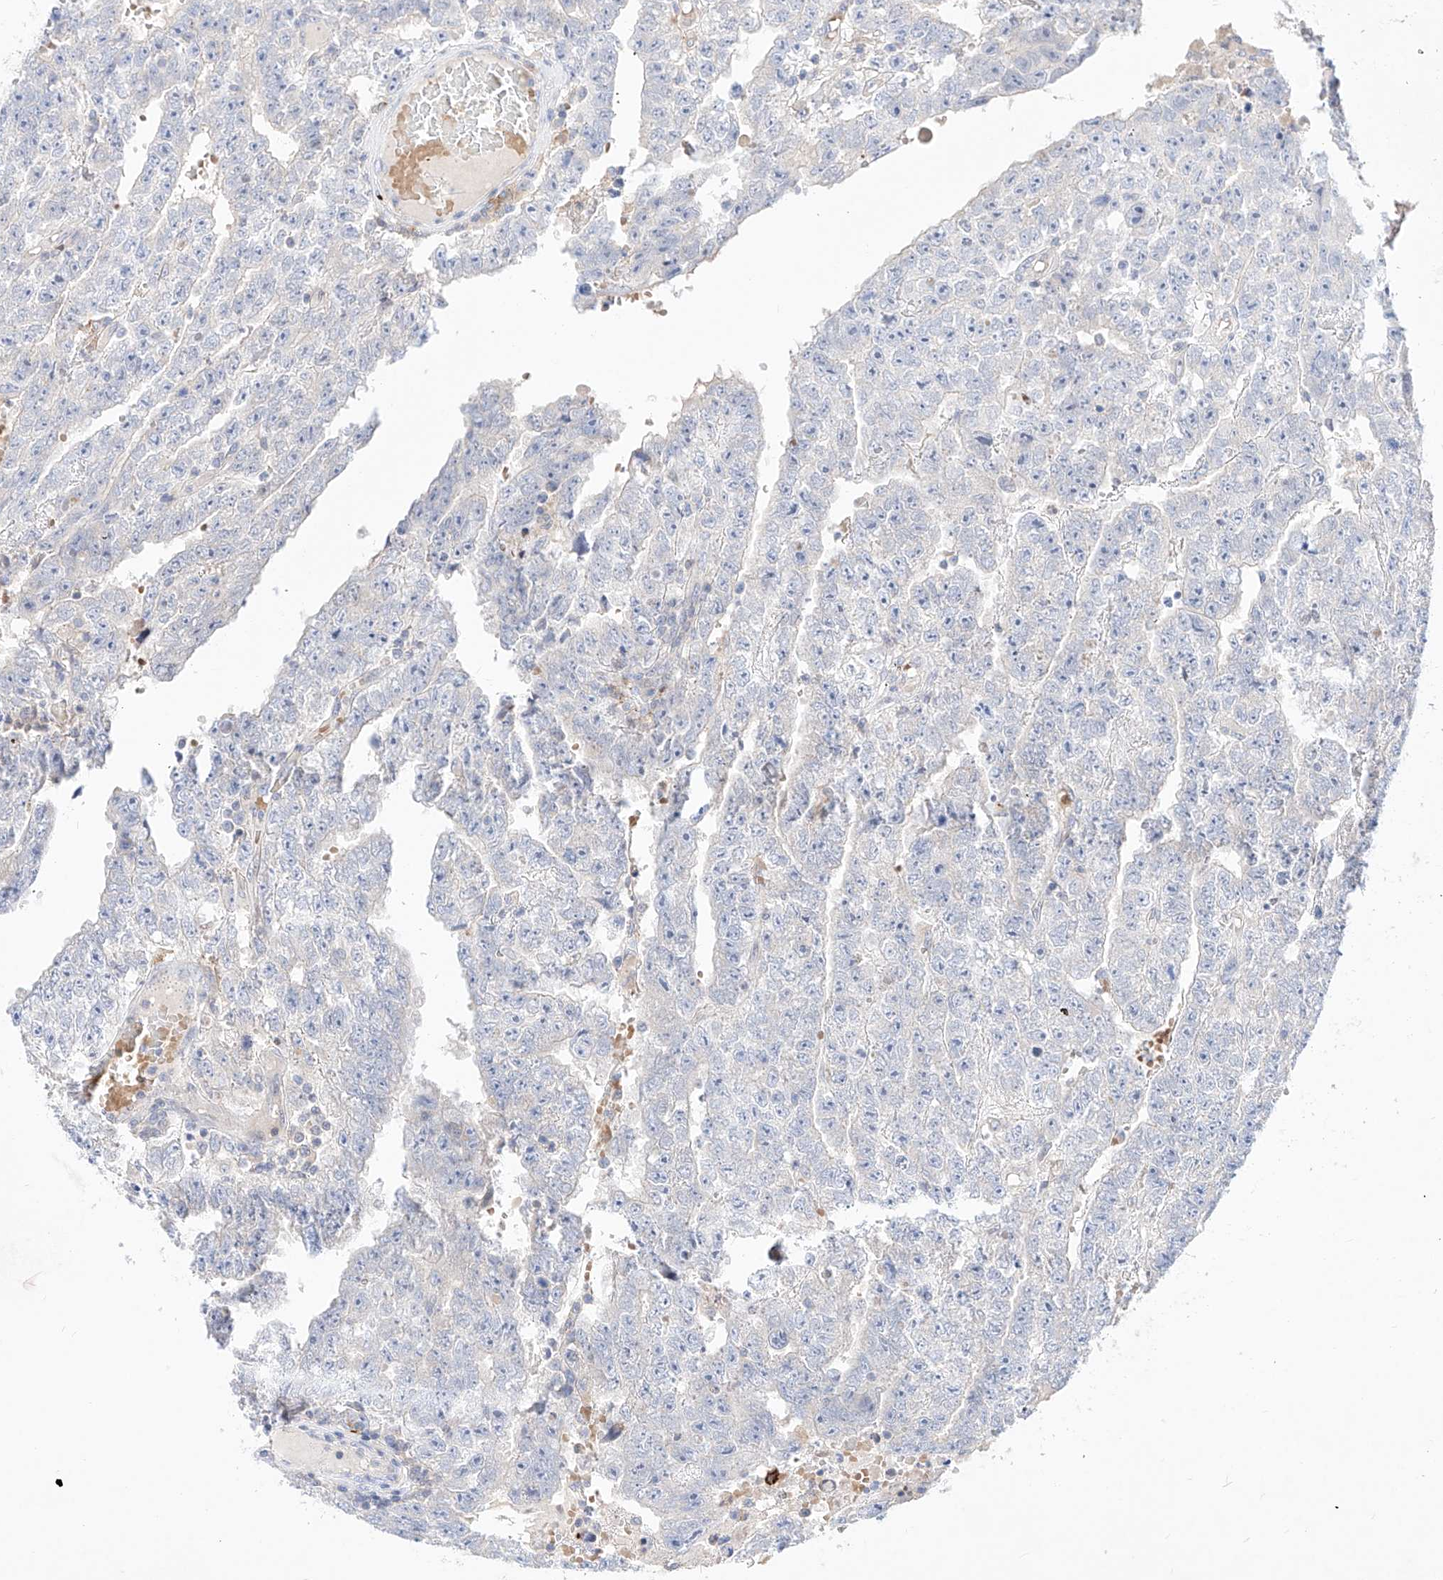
{"staining": {"intensity": "negative", "quantity": "none", "location": "none"}, "tissue": "testis cancer", "cell_type": "Tumor cells", "image_type": "cancer", "snomed": [{"axis": "morphology", "description": "Carcinoma, Embryonal, NOS"}, {"axis": "topography", "description": "Testis"}], "caption": "Tumor cells are negative for protein expression in human testis embryonal carcinoma.", "gene": "TSNAX", "patient": {"sex": "male", "age": 25}}